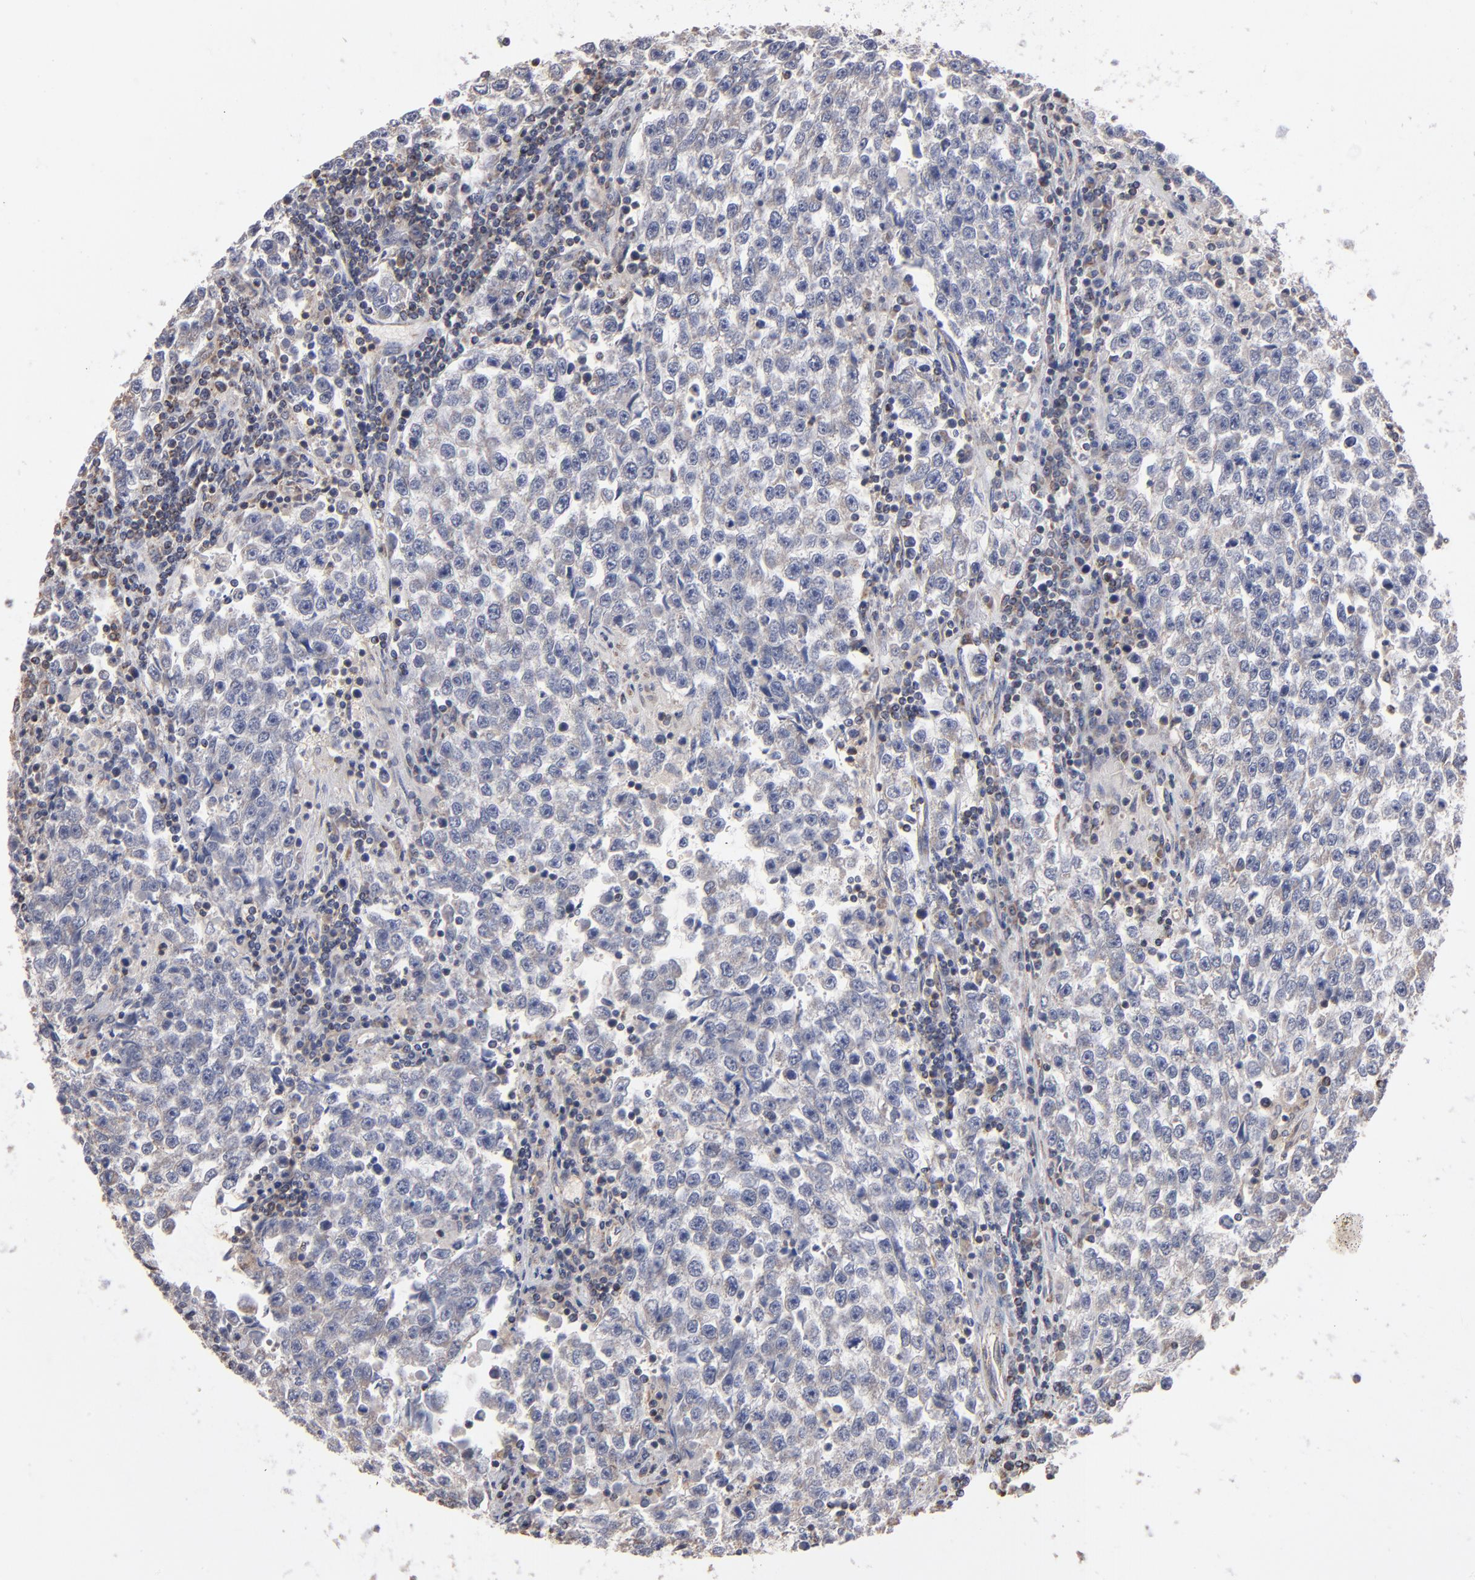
{"staining": {"intensity": "weak", "quantity": "<25%", "location": "cytoplasmic/membranous"}, "tissue": "testis cancer", "cell_type": "Tumor cells", "image_type": "cancer", "snomed": [{"axis": "morphology", "description": "Seminoma, NOS"}, {"axis": "topography", "description": "Testis"}], "caption": "Immunohistochemistry (IHC) micrograph of testis cancer (seminoma) stained for a protein (brown), which reveals no staining in tumor cells.", "gene": "MIPOL1", "patient": {"sex": "male", "age": 36}}